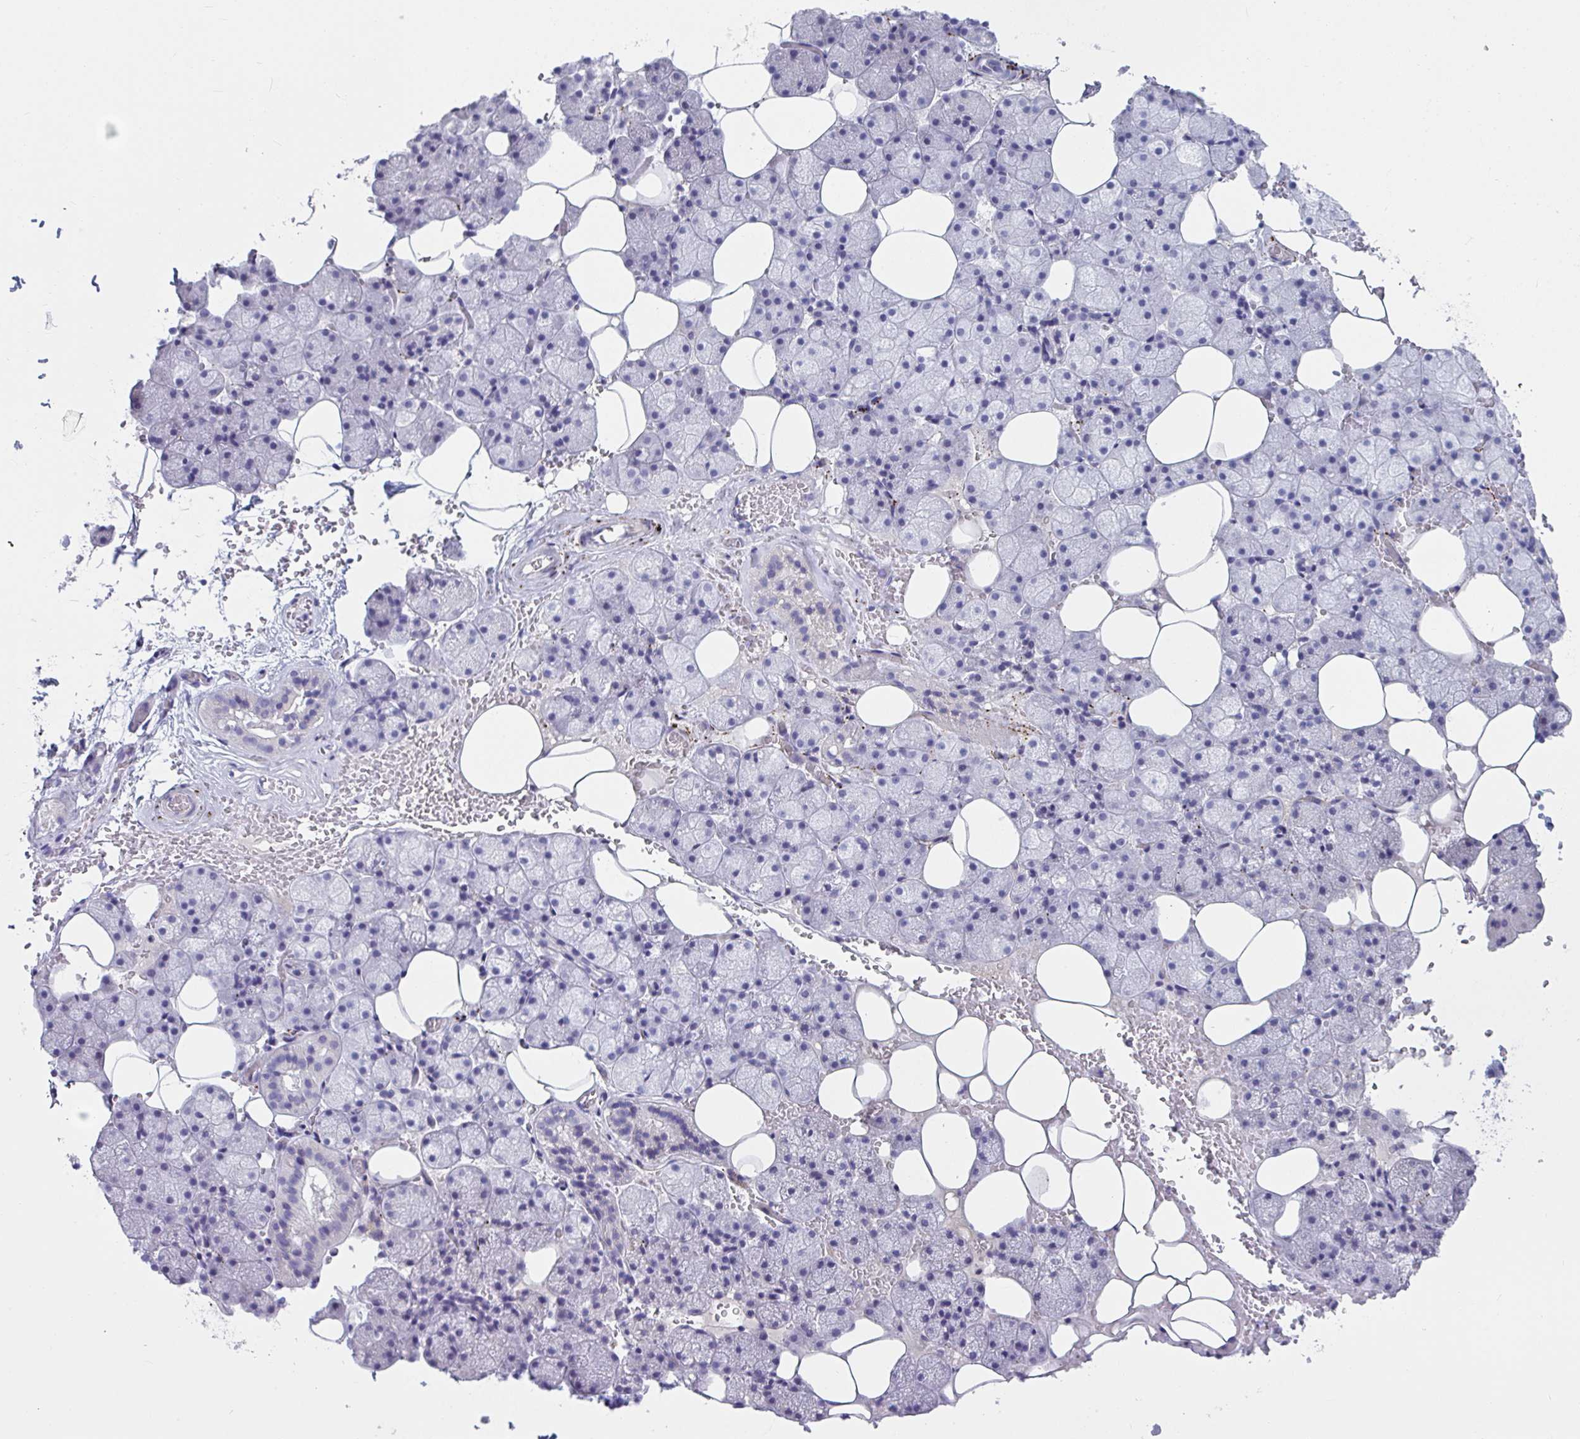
{"staining": {"intensity": "negative", "quantity": "none", "location": "none"}, "tissue": "salivary gland", "cell_type": "Glandular cells", "image_type": "normal", "snomed": [{"axis": "morphology", "description": "Normal tissue, NOS"}, {"axis": "topography", "description": "Salivary gland"}, {"axis": "topography", "description": "Peripheral nerve tissue"}], "caption": "Immunohistochemical staining of normal salivary gland demonstrates no significant positivity in glandular cells.", "gene": "NPY", "patient": {"sex": "male", "age": 38}}